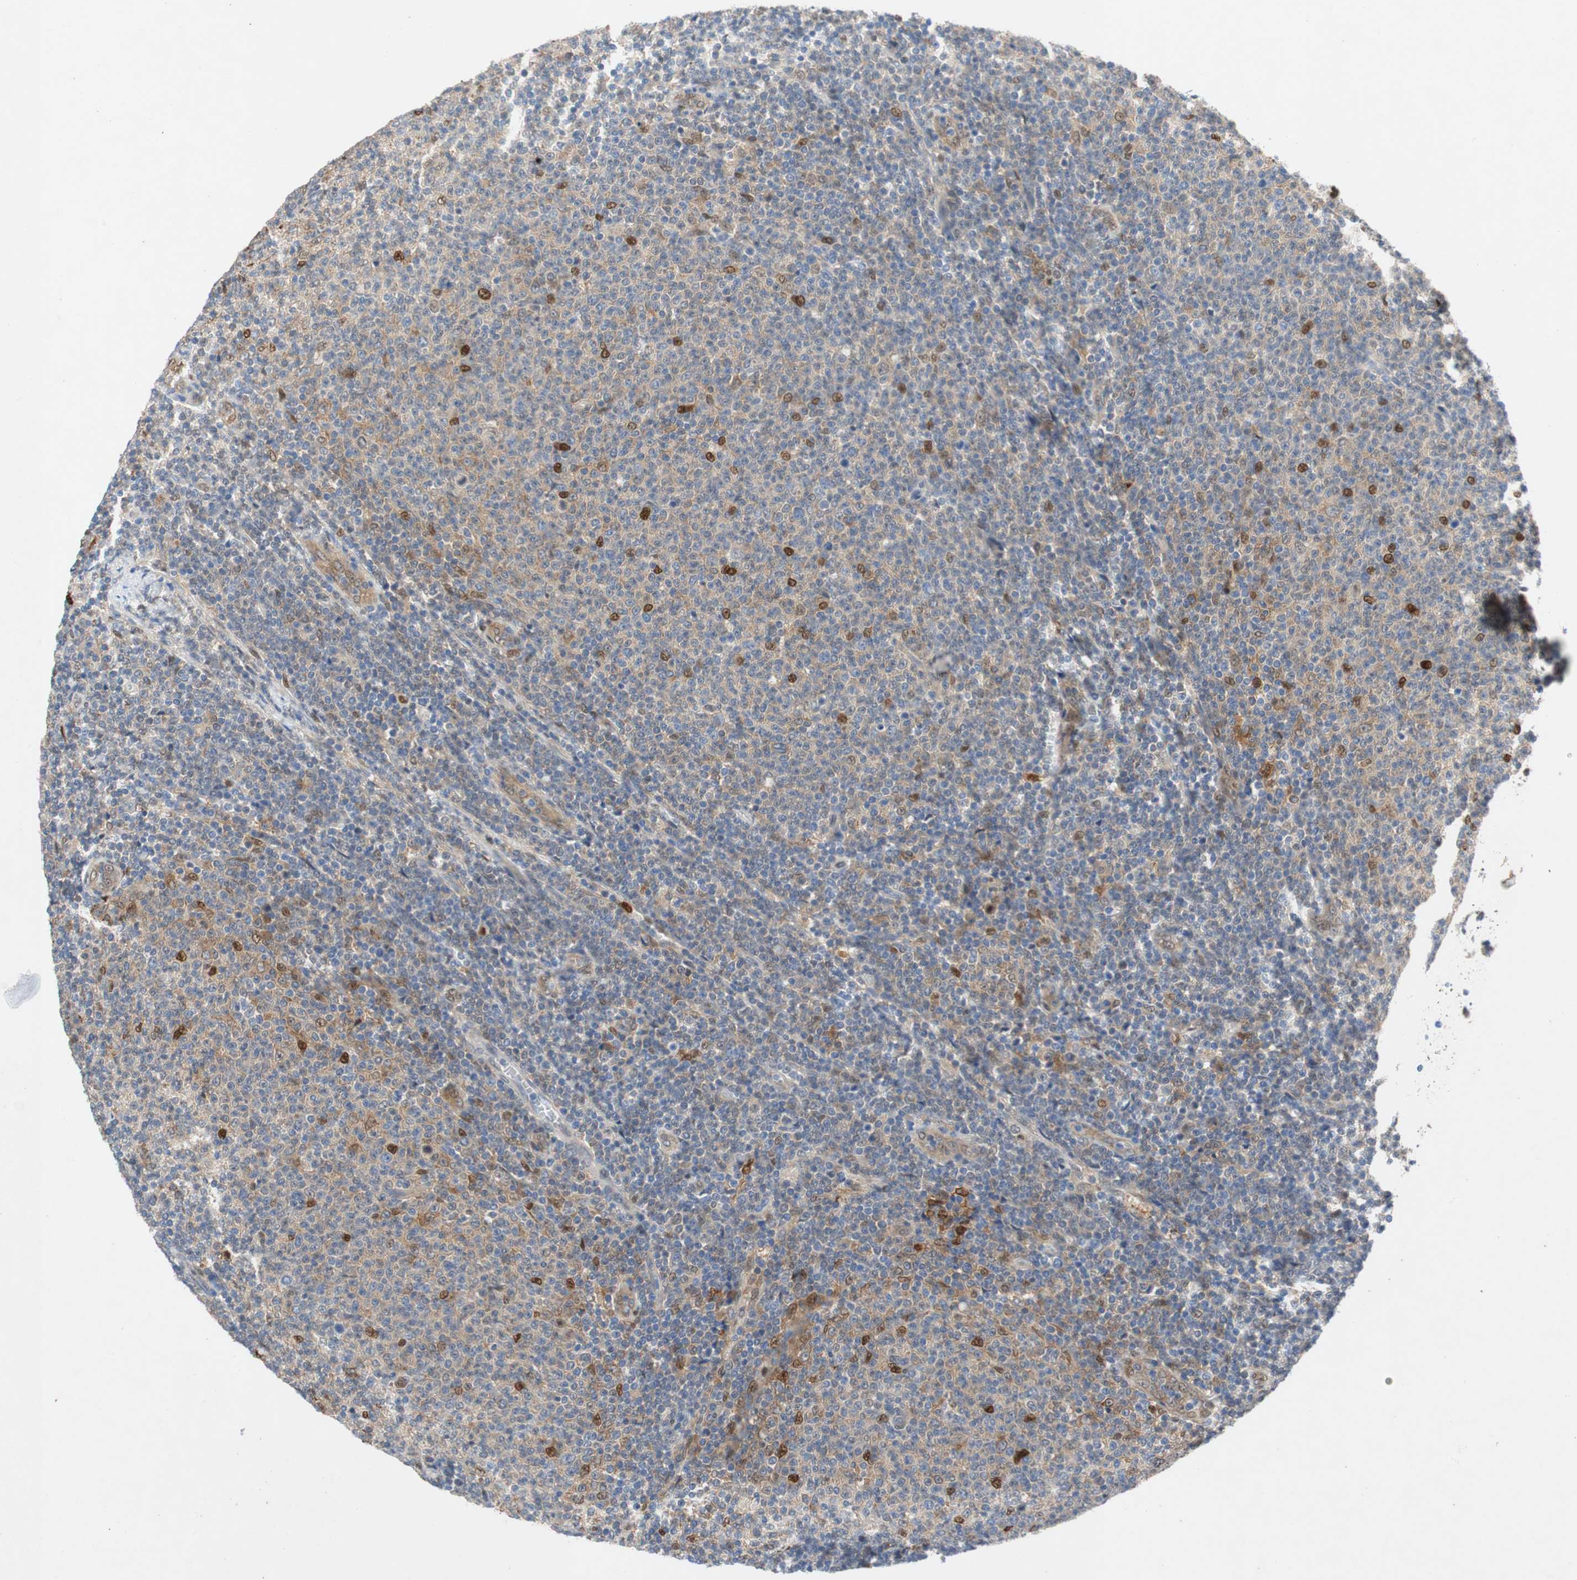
{"staining": {"intensity": "moderate", "quantity": "<25%", "location": "cytoplasmic/membranous,nuclear"}, "tissue": "lymphoma", "cell_type": "Tumor cells", "image_type": "cancer", "snomed": [{"axis": "morphology", "description": "Malignant lymphoma, non-Hodgkin's type, Low grade"}, {"axis": "topography", "description": "Lymph node"}], "caption": "Immunohistochemical staining of low-grade malignant lymphoma, non-Hodgkin's type displays moderate cytoplasmic/membranous and nuclear protein expression in about <25% of tumor cells.", "gene": "RELB", "patient": {"sex": "male", "age": 66}}